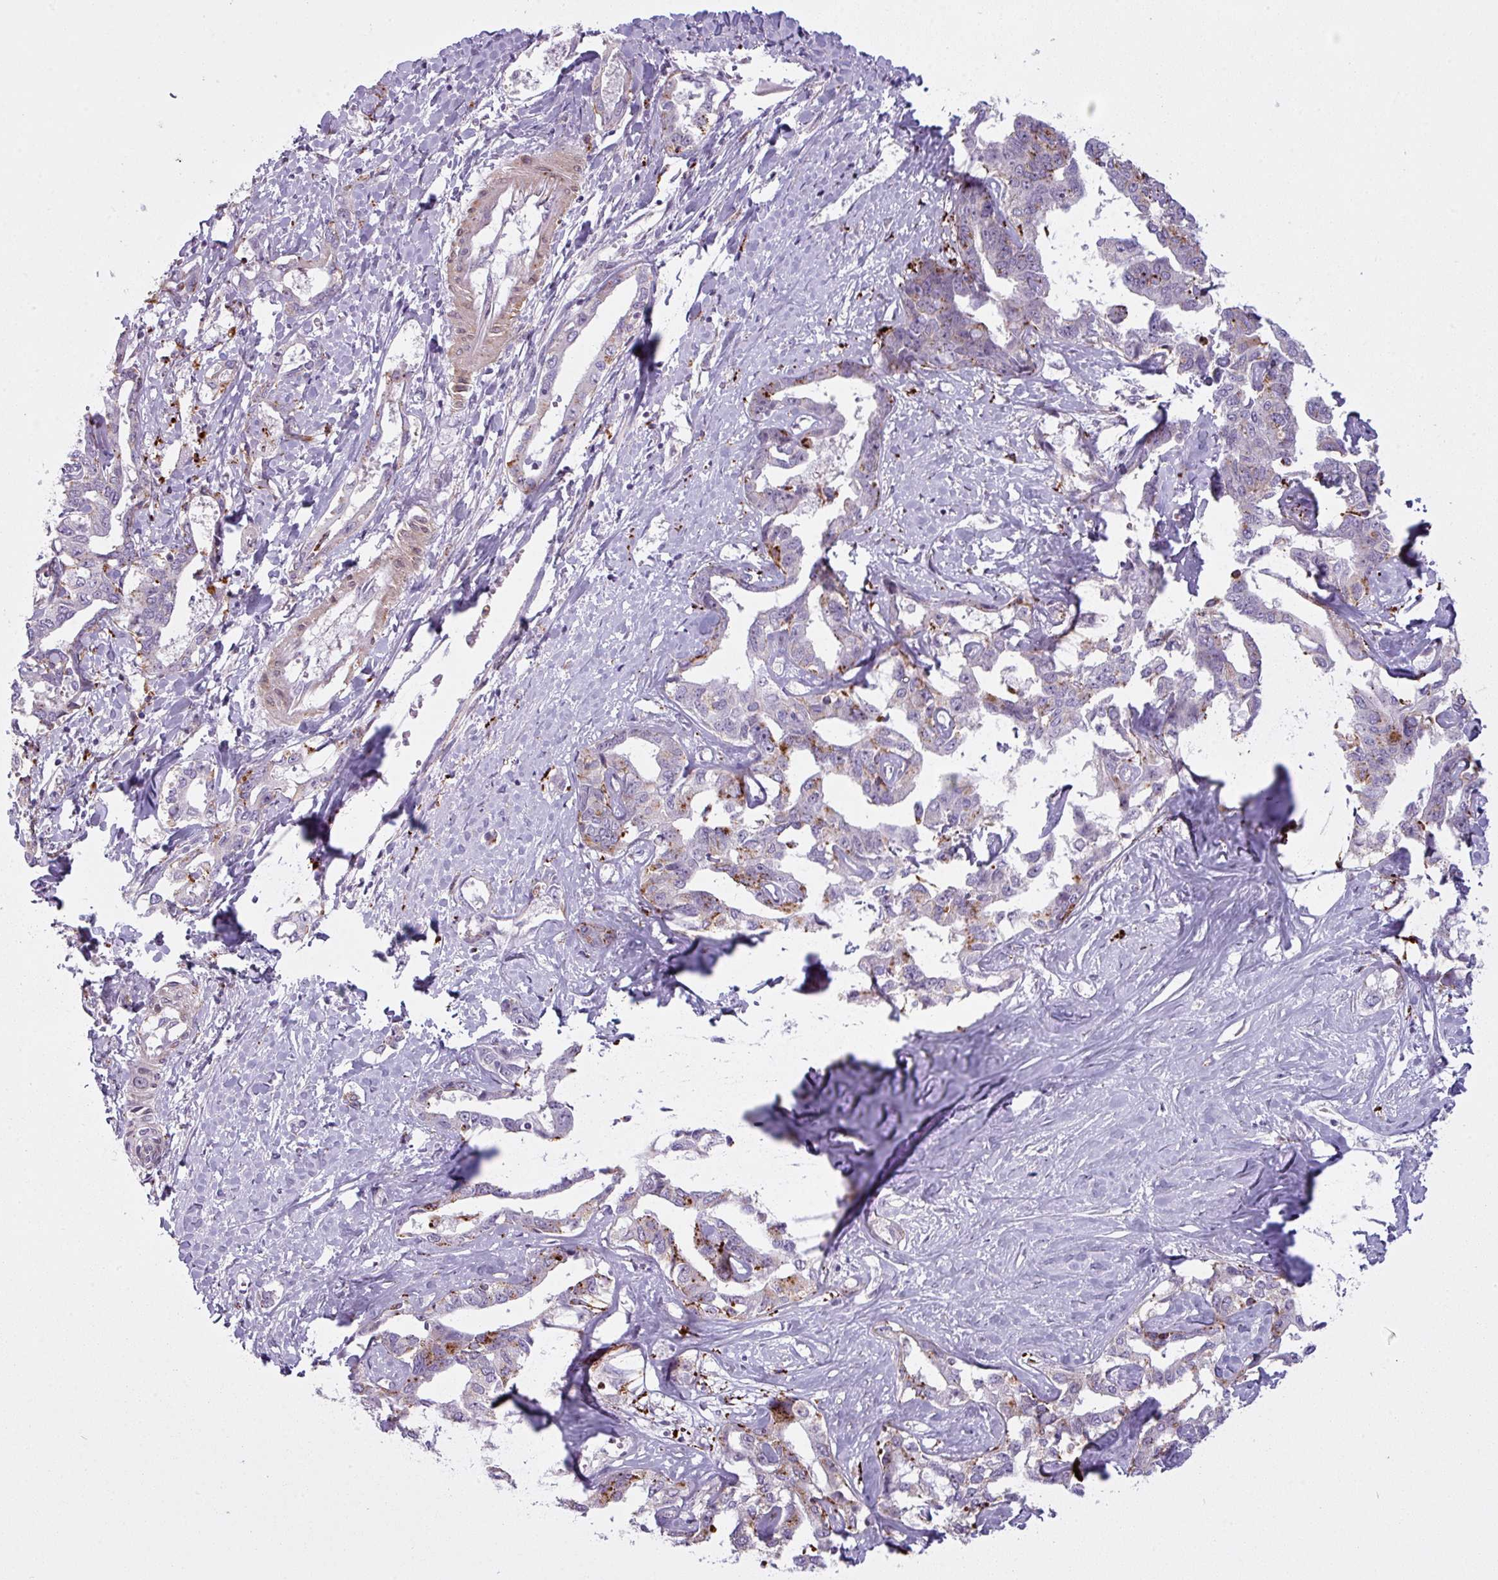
{"staining": {"intensity": "moderate", "quantity": "25%-75%", "location": "cytoplasmic/membranous"}, "tissue": "liver cancer", "cell_type": "Tumor cells", "image_type": "cancer", "snomed": [{"axis": "morphology", "description": "Cholangiocarcinoma"}, {"axis": "topography", "description": "Liver"}], "caption": "The histopathology image demonstrates a brown stain indicating the presence of a protein in the cytoplasmic/membranous of tumor cells in cholangiocarcinoma (liver).", "gene": "MAP7D2", "patient": {"sex": "male", "age": 59}}